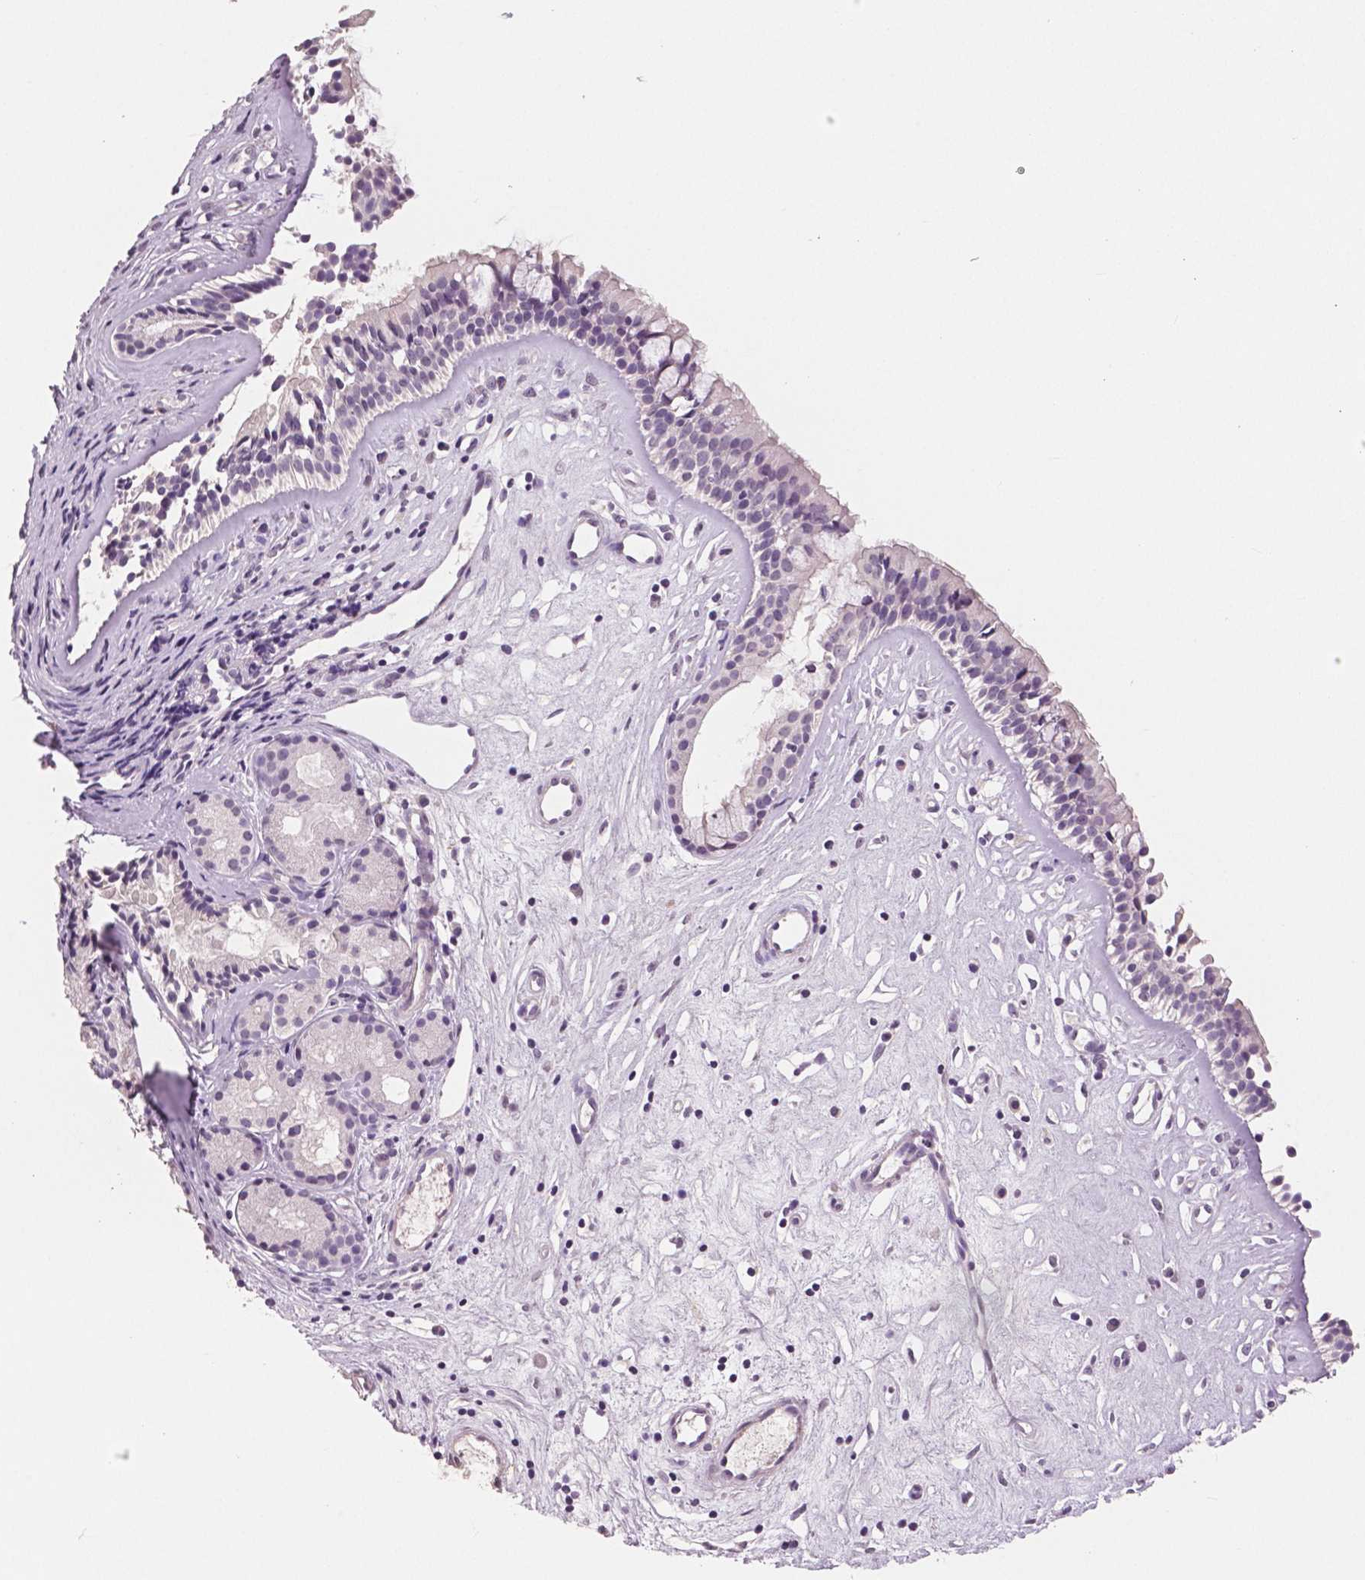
{"staining": {"intensity": "negative", "quantity": "none", "location": "none"}, "tissue": "nasopharynx", "cell_type": "Respiratory epithelial cells", "image_type": "normal", "snomed": [{"axis": "morphology", "description": "Normal tissue, NOS"}, {"axis": "topography", "description": "Nasopharynx"}], "caption": "Immunohistochemical staining of benign human nasopharynx shows no significant expression in respiratory epithelial cells.", "gene": "NECAB1", "patient": {"sex": "female", "age": 52}}